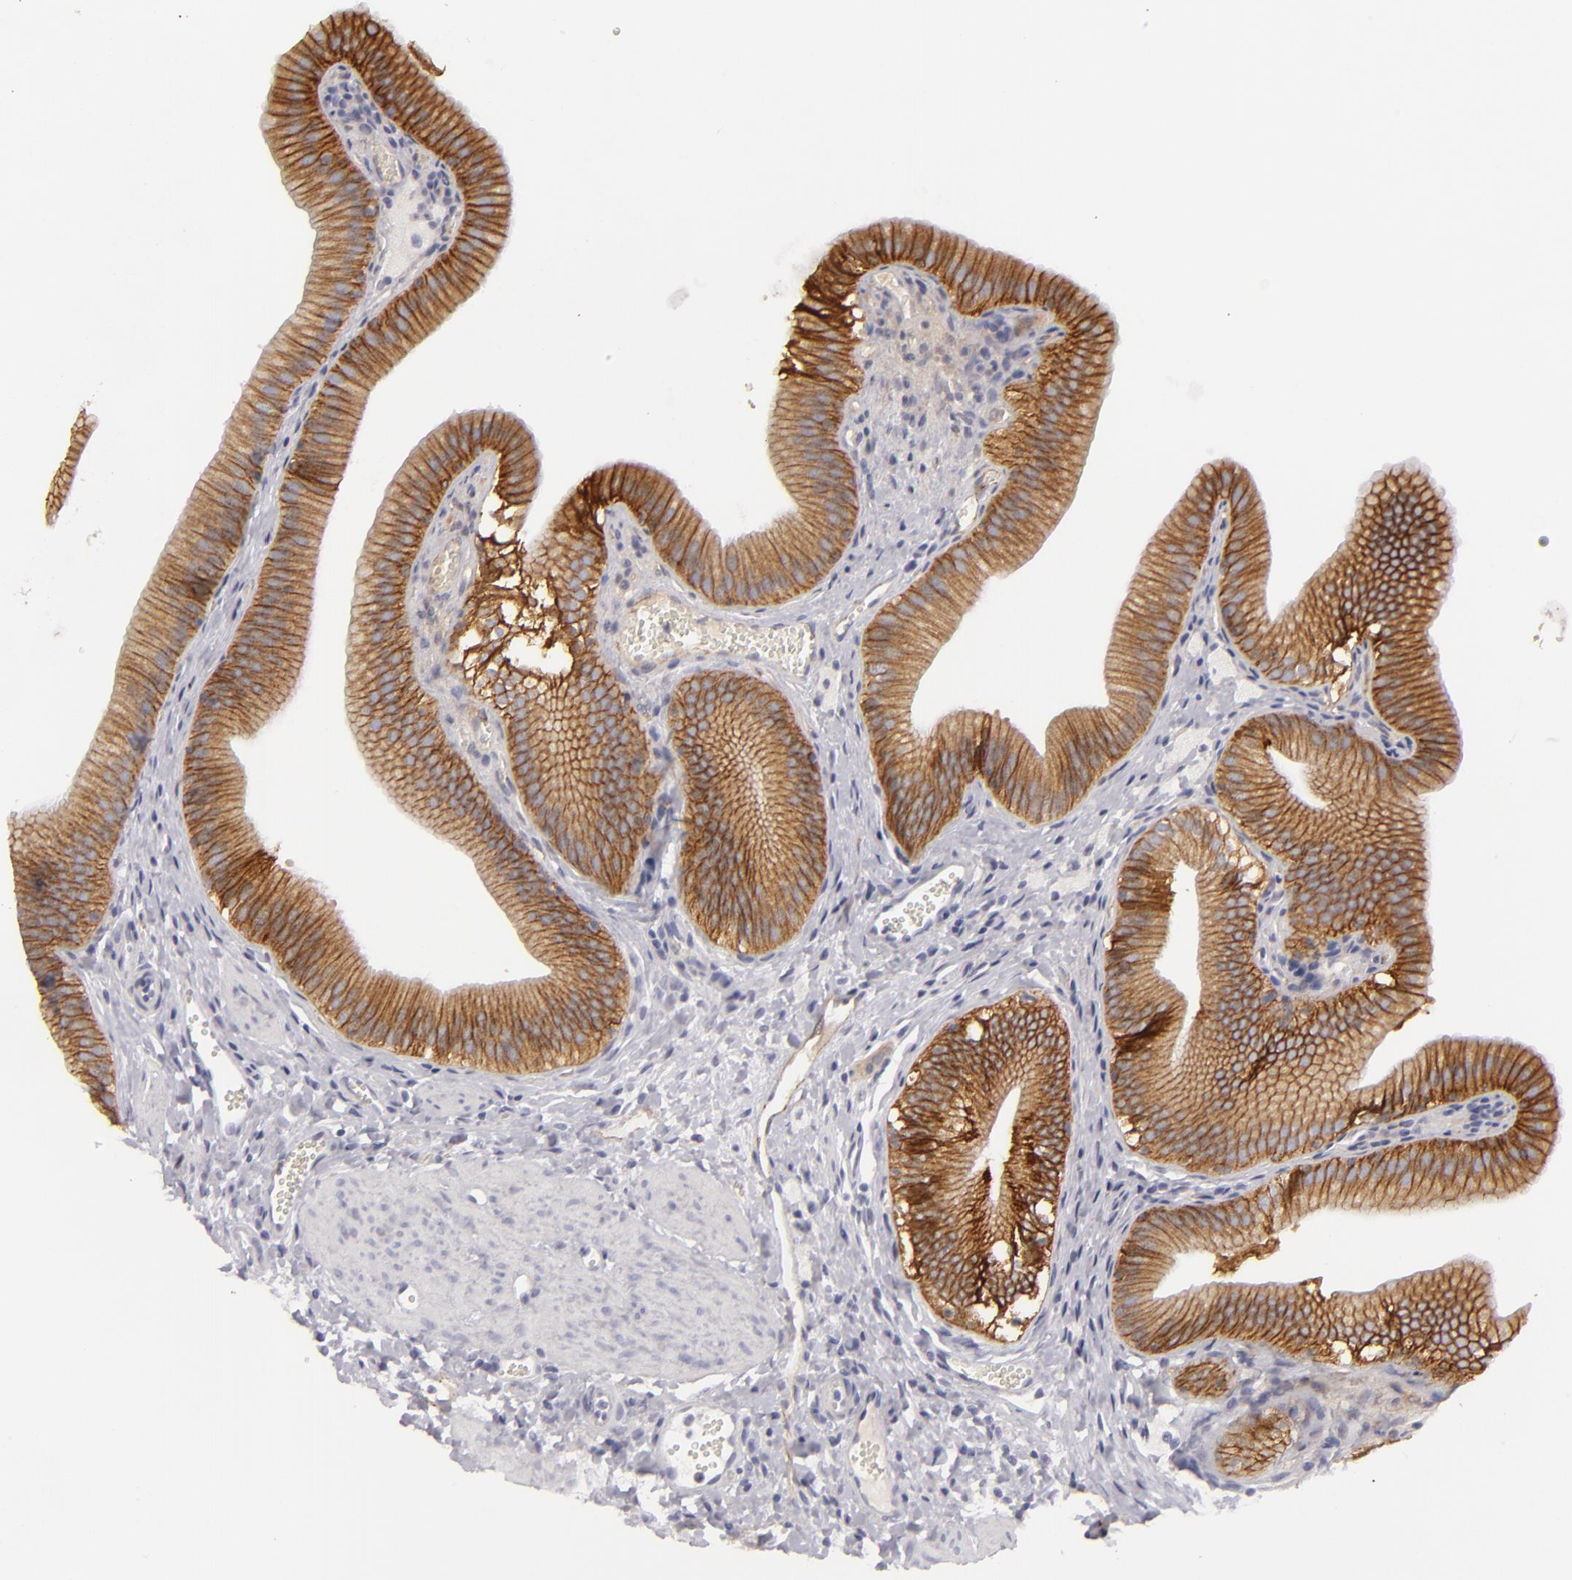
{"staining": {"intensity": "strong", "quantity": ">75%", "location": "cytoplasmic/membranous"}, "tissue": "gallbladder", "cell_type": "Glandular cells", "image_type": "normal", "snomed": [{"axis": "morphology", "description": "Normal tissue, NOS"}, {"axis": "topography", "description": "Gallbladder"}], "caption": "IHC micrograph of benign gallbladder: gallbladder stained using immunohistochemistry shows high levels of strong protein expression localized specifically in the cytoplasmic/membranous of glandular cells, appearing as a cytoplasmic/membranous brown color.", "gene": "JUP", "patient": {"sex": "female", "age": 24}}